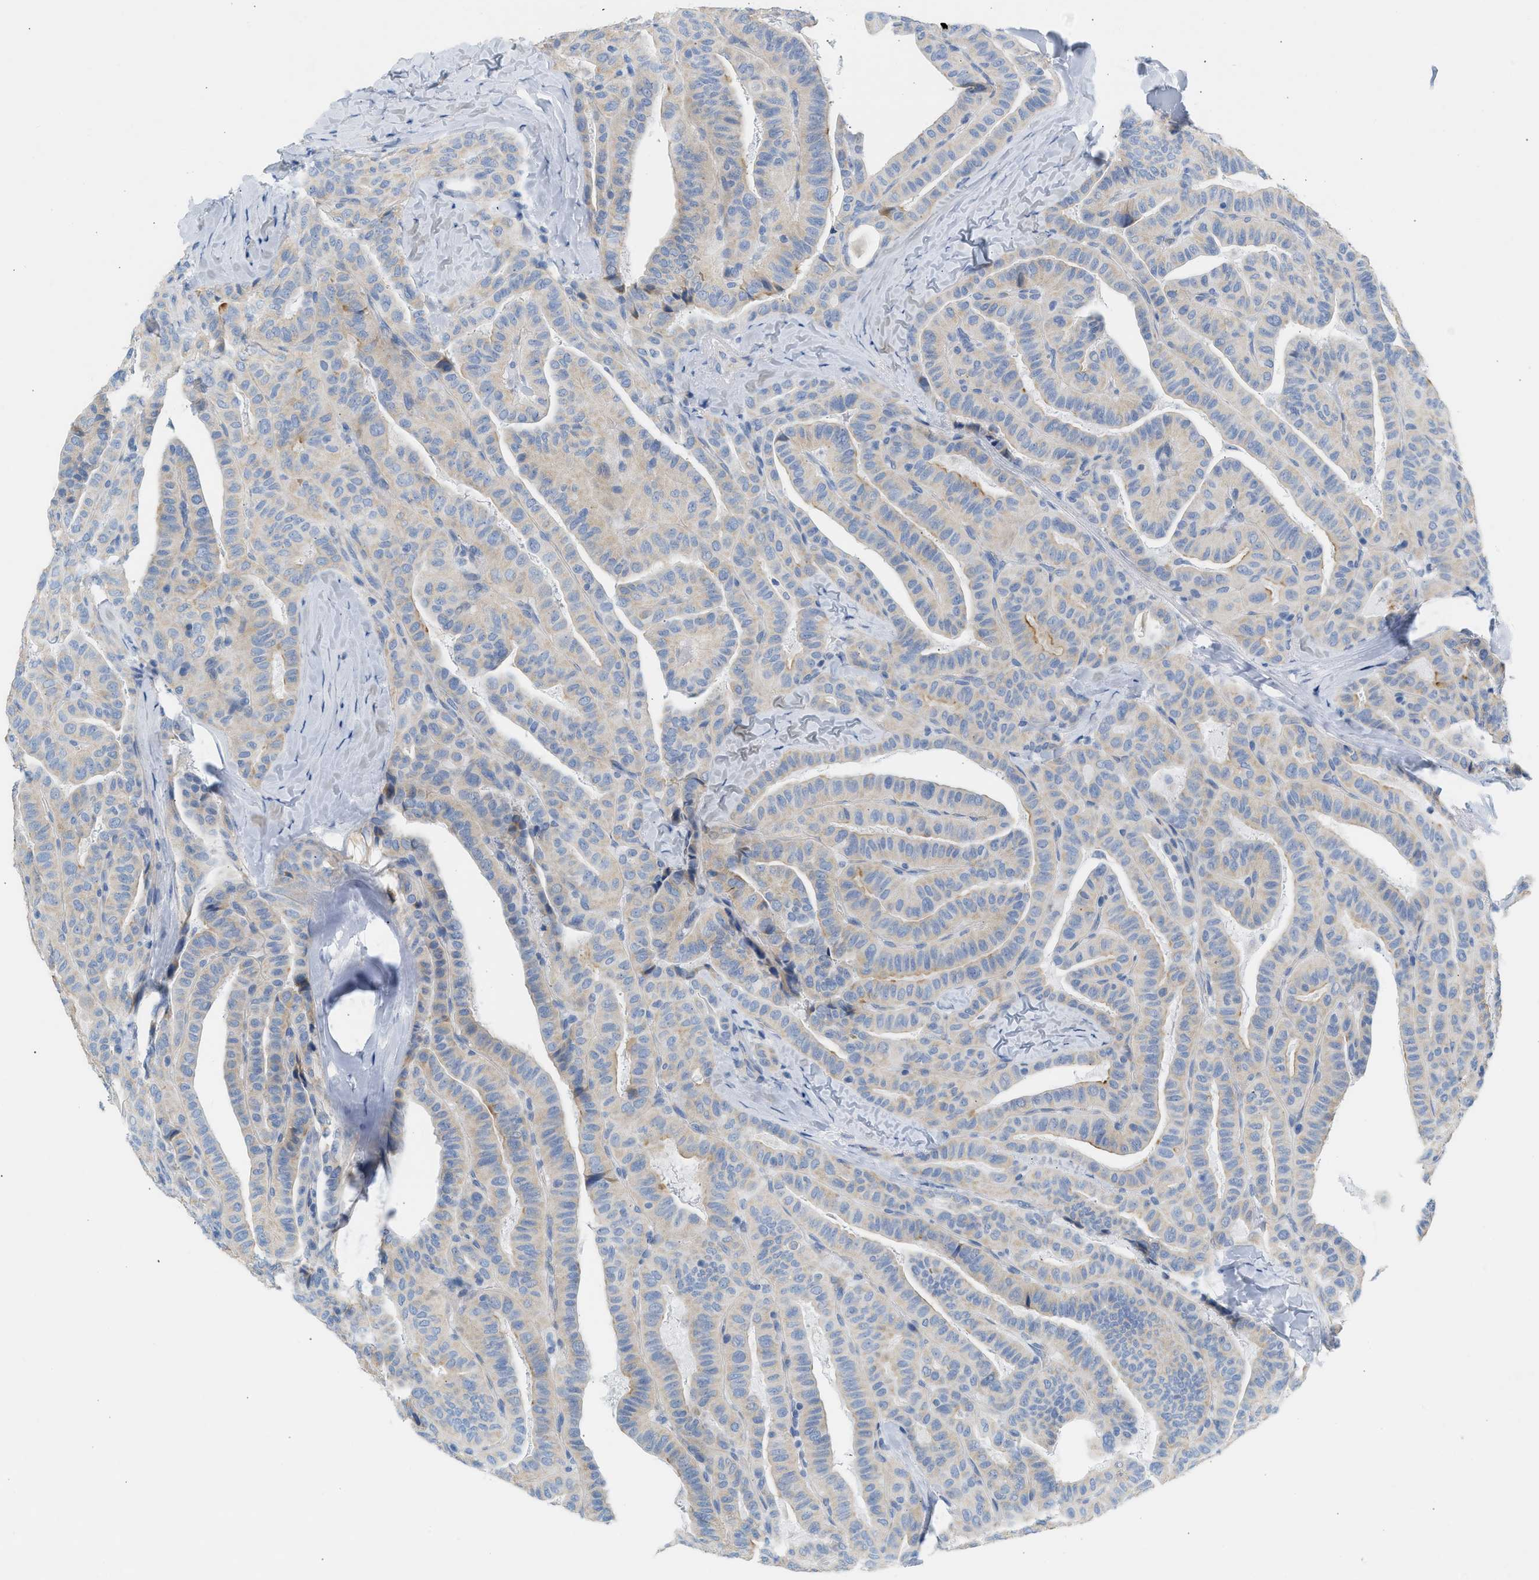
{"staining": {"intensity": "weak", "quantity": "25%-75%", "location": "cytoplasmic/membranous"}, "tissue": "thyroid cancer", "cell_type": "Tumor cells", "image_type": "cancer", "snomed": [{"axis": "morphology", "description": "Papillary adenocarcinoma, NOS"}, {"axis": "topography", "description": "Thyroid gland"}], "caption": "This is a micrograph of immunohistochemistry staining of thyroid cancer (papillary adenocarcinoma), which shows weak positivity in the cytoplasmic/membranous of tumor cells.", "gene": "NDUFS8", "patient": {"sex": "male", "age": 77}}